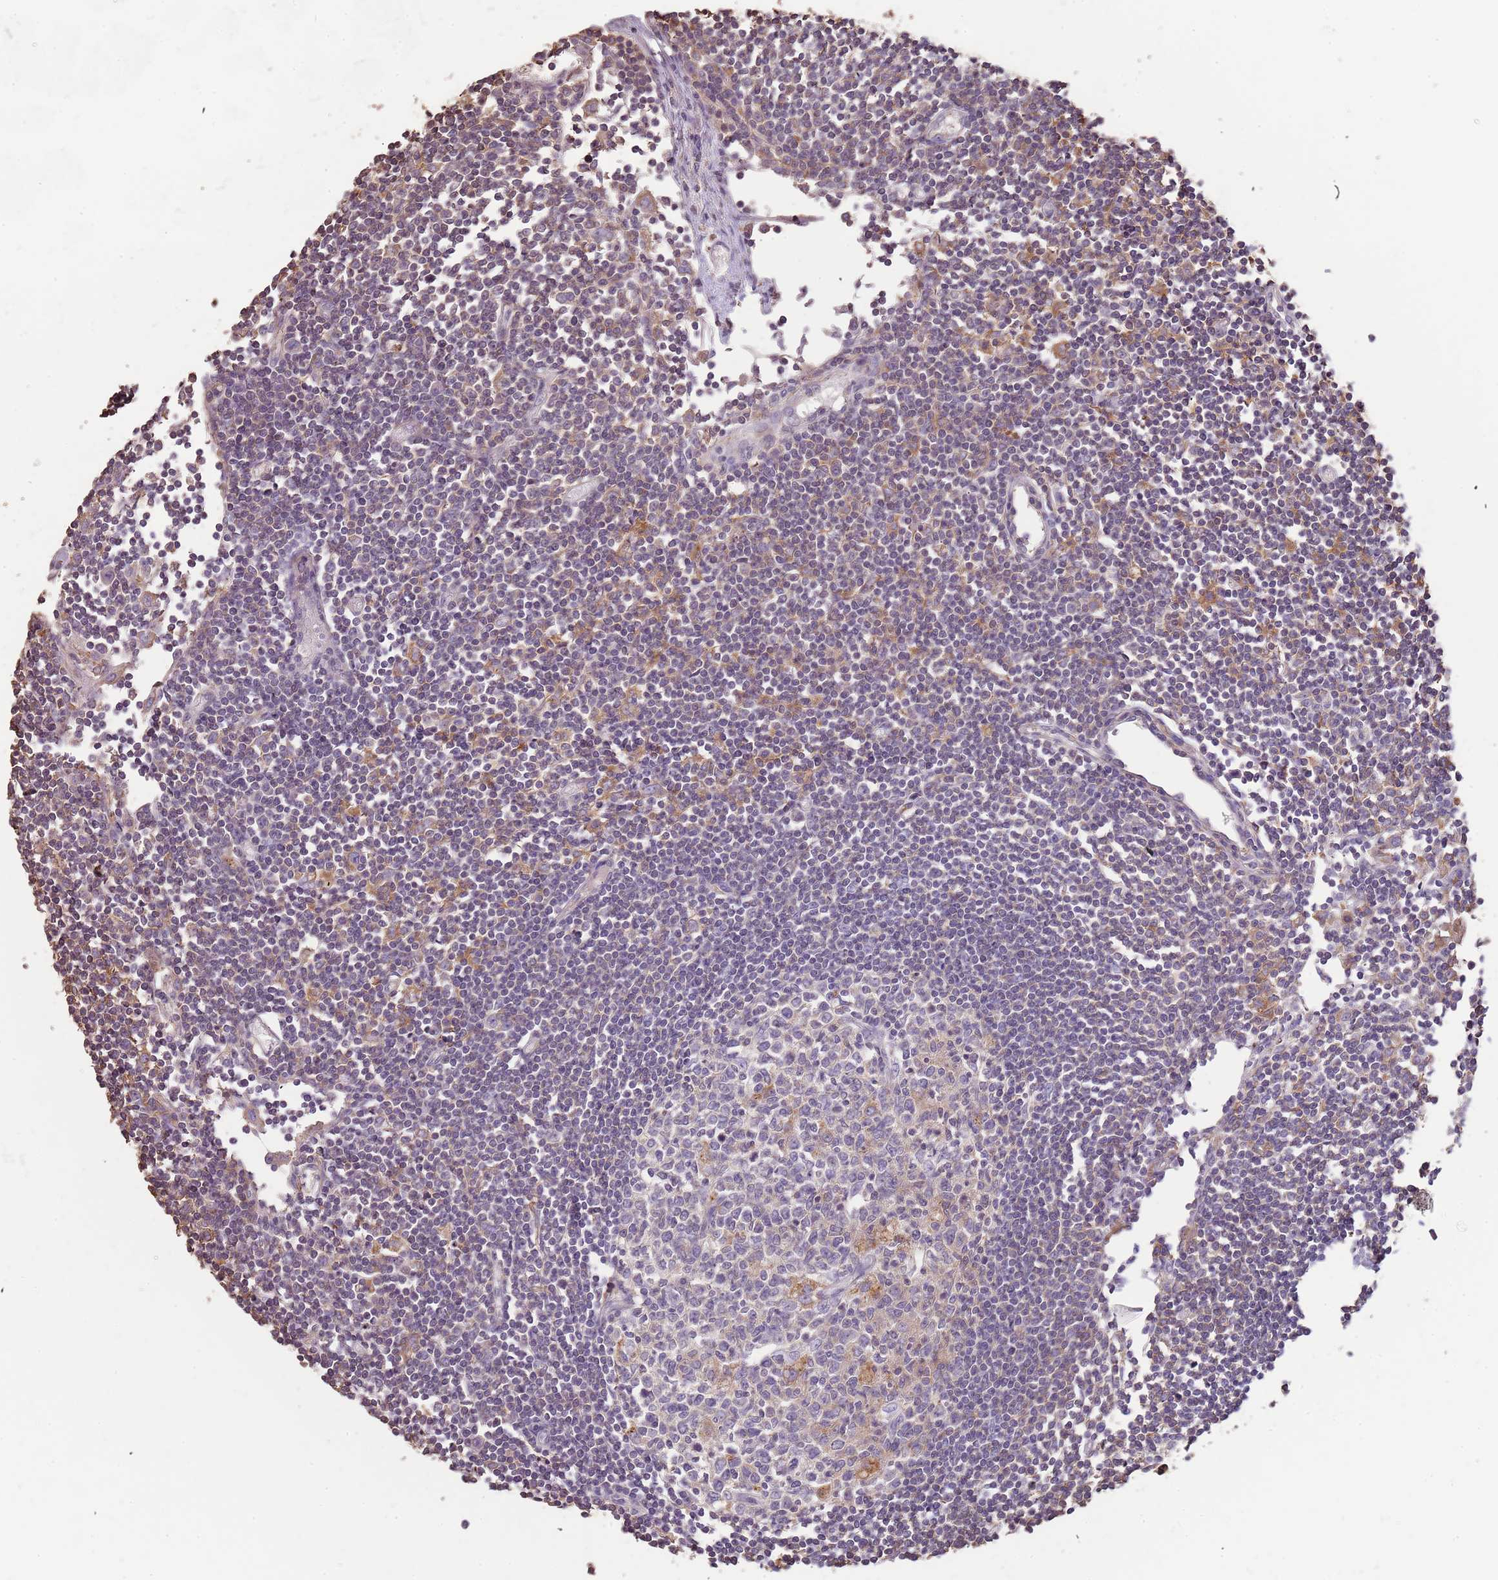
{"staining": {"intensity": "negative", "quantity": "none", "location": "none"}, "tissue": "lymph node", "cell_type": "Germinal center cells", "image_type": "normal", "snomed": [{"axis": "morphology", "description": "Normal tissue, NOS"}, {"axis": "topography", "description": "Lymph node"}], "caption": "Protein analysis of normal lymph node reveals no significant expression in germinal center cells. Nuclei are stained in blue.", "gene": "FECH", "patient": {"sex": "female", "age": 11}}